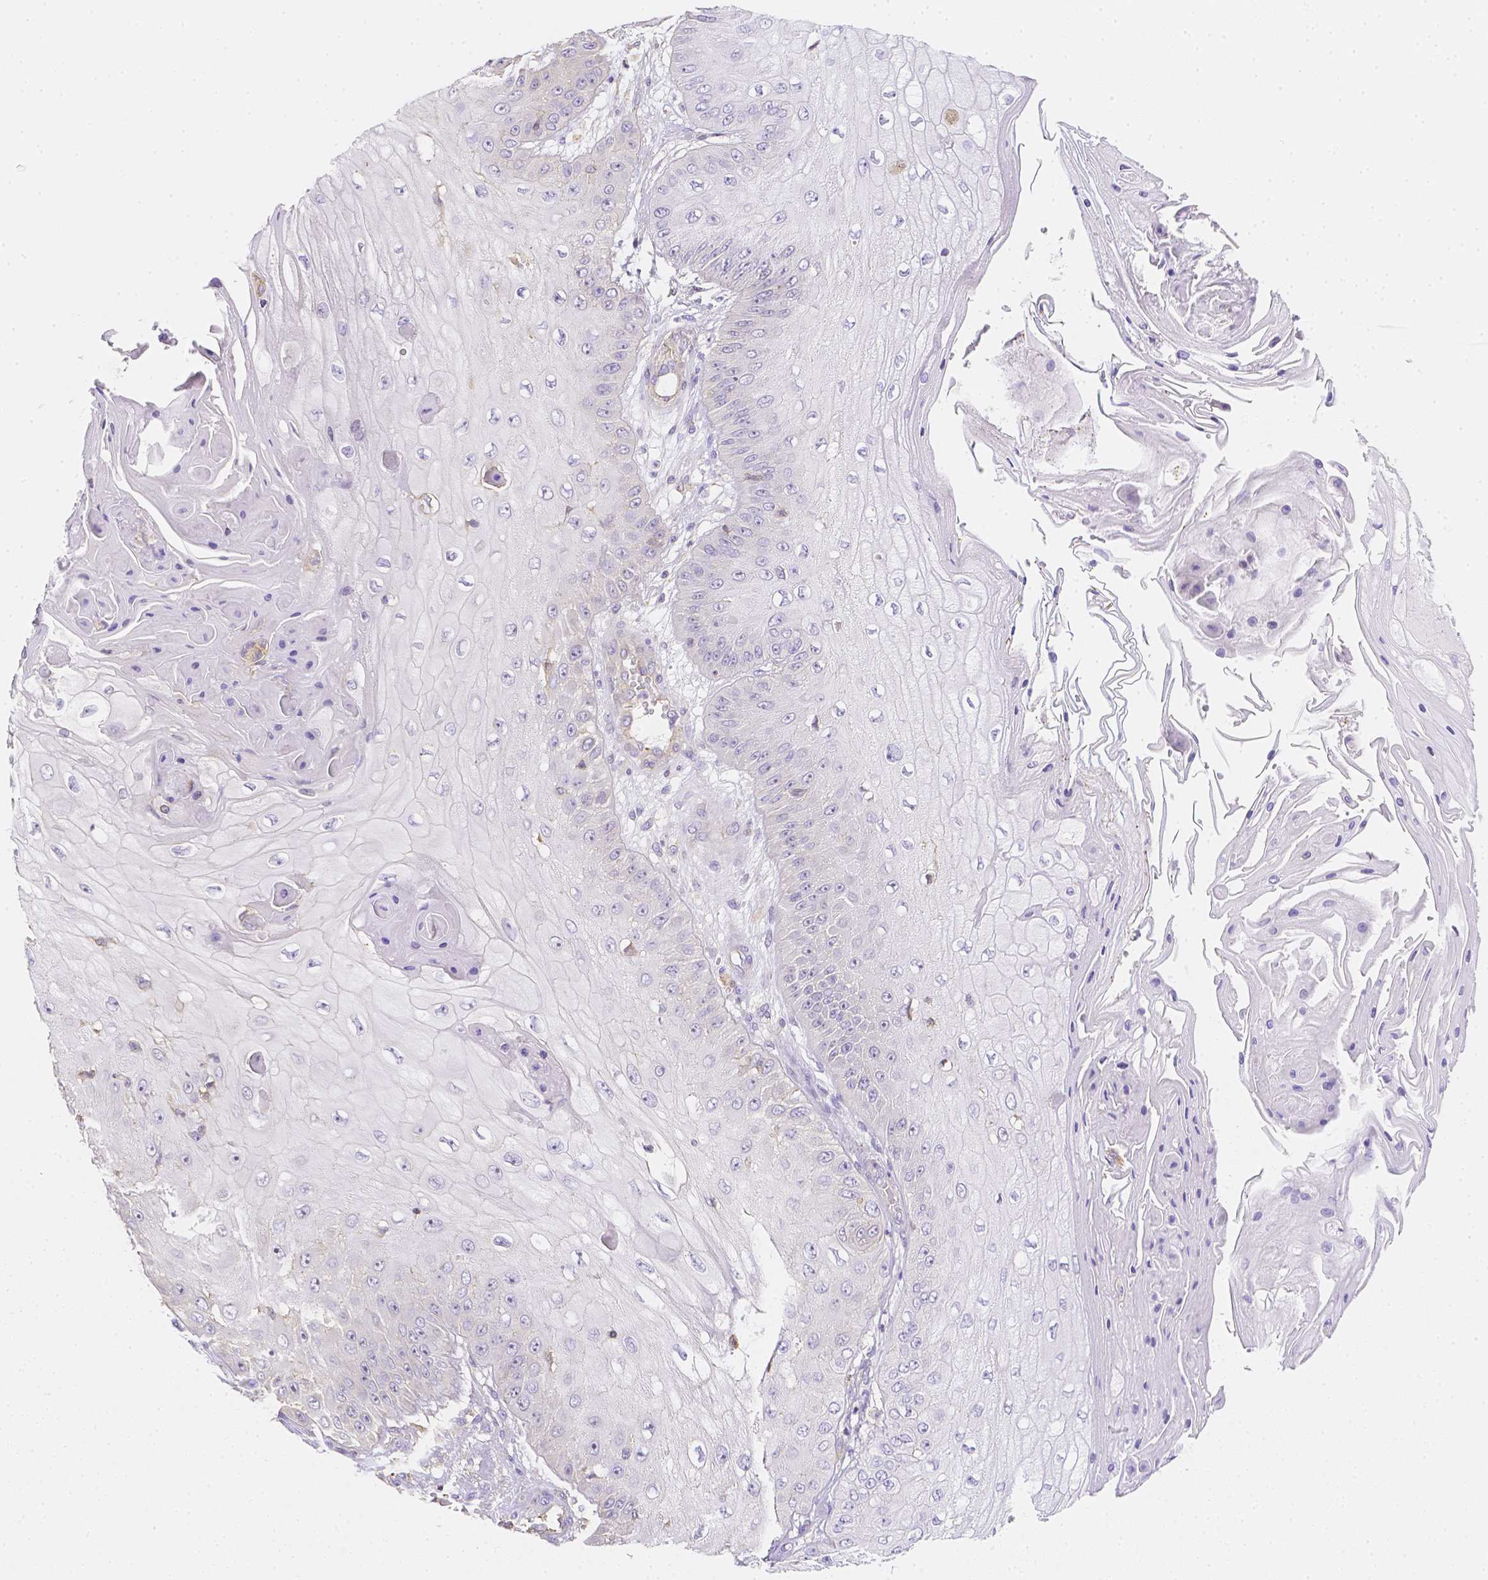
{"staining": {"intensity": "negative", "quantity": "none", "location": "none"}, "tissue": "skin cancer", "cell_type": "Tumor cells", "image_type": "cancer", "snomed": [{"axis": "morphology", "description": "Squamous cell carcinoma, NOS"}, {"axis": "topography", "description": "Skin"}], "caption": "An image of skin cancer (squamous cell carcinoma) stained for a protein exhibits no brown staining in tumor cells.", "gene": "ASAH2", "patient": {"sex": "male", "age": 70}}